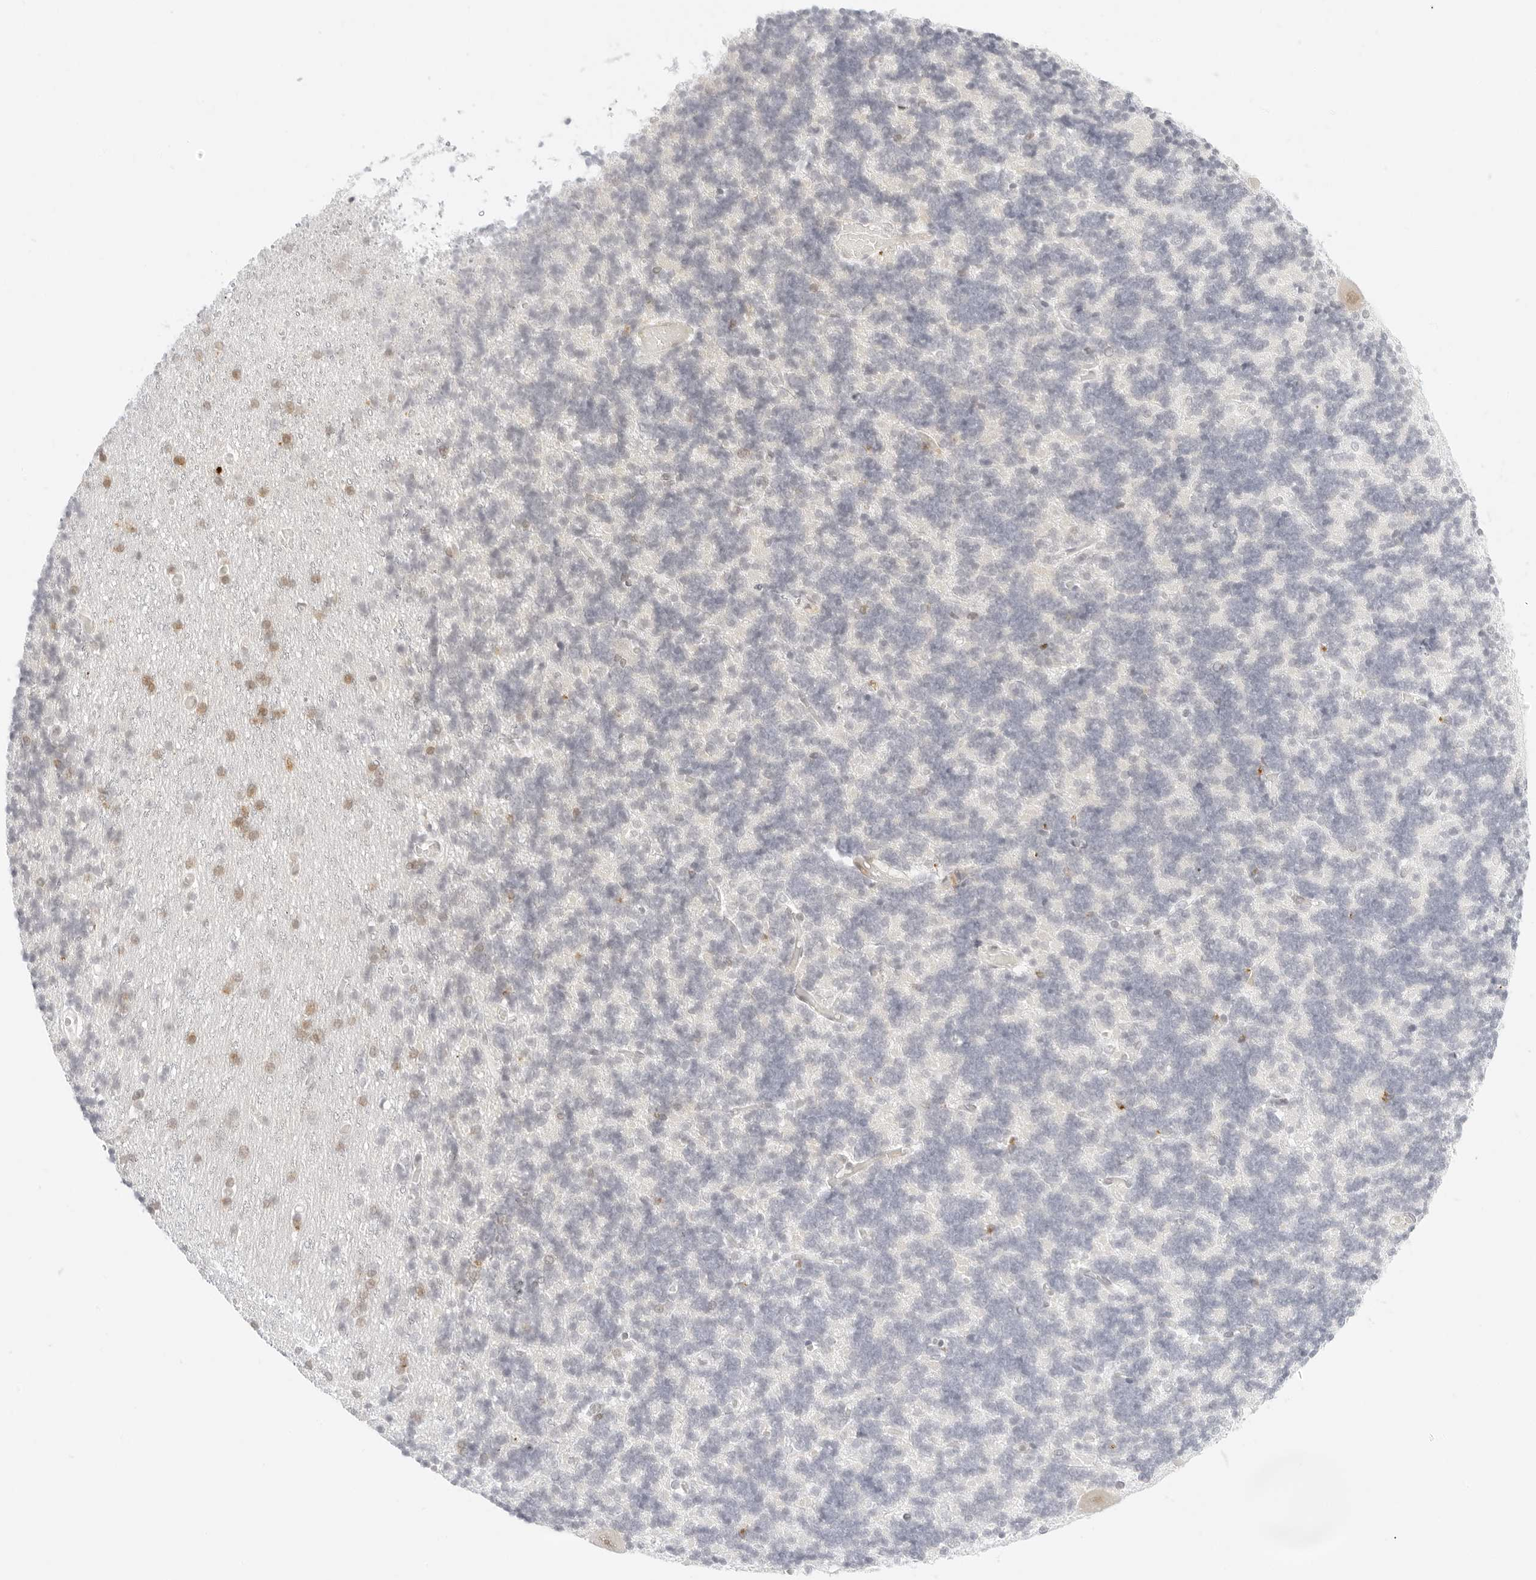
{"staining": {"intensity": "negative", "quantity": "none", "location": "none"}, "tissue": "cerebellum", "cell_type": "Cells in granular layer", "image_type": "normal", "snomed": [{"axis": "morphology", "description": "Normal tissue, NOS"}, {"axis": "topography", "description": "Cerebellum"}], "caption": "This is a image of immunohistochemistry staining of unremarkable cerebellum, which shows no positivity in cells in granular layer. (DAB (3,3'-diaminobenzidine) immunohistochemistry (IHC) visualized using brightfield microscopy, high magnification).", "gene": "POLR3C", "patient": {"sex": "male", "age": 37}}